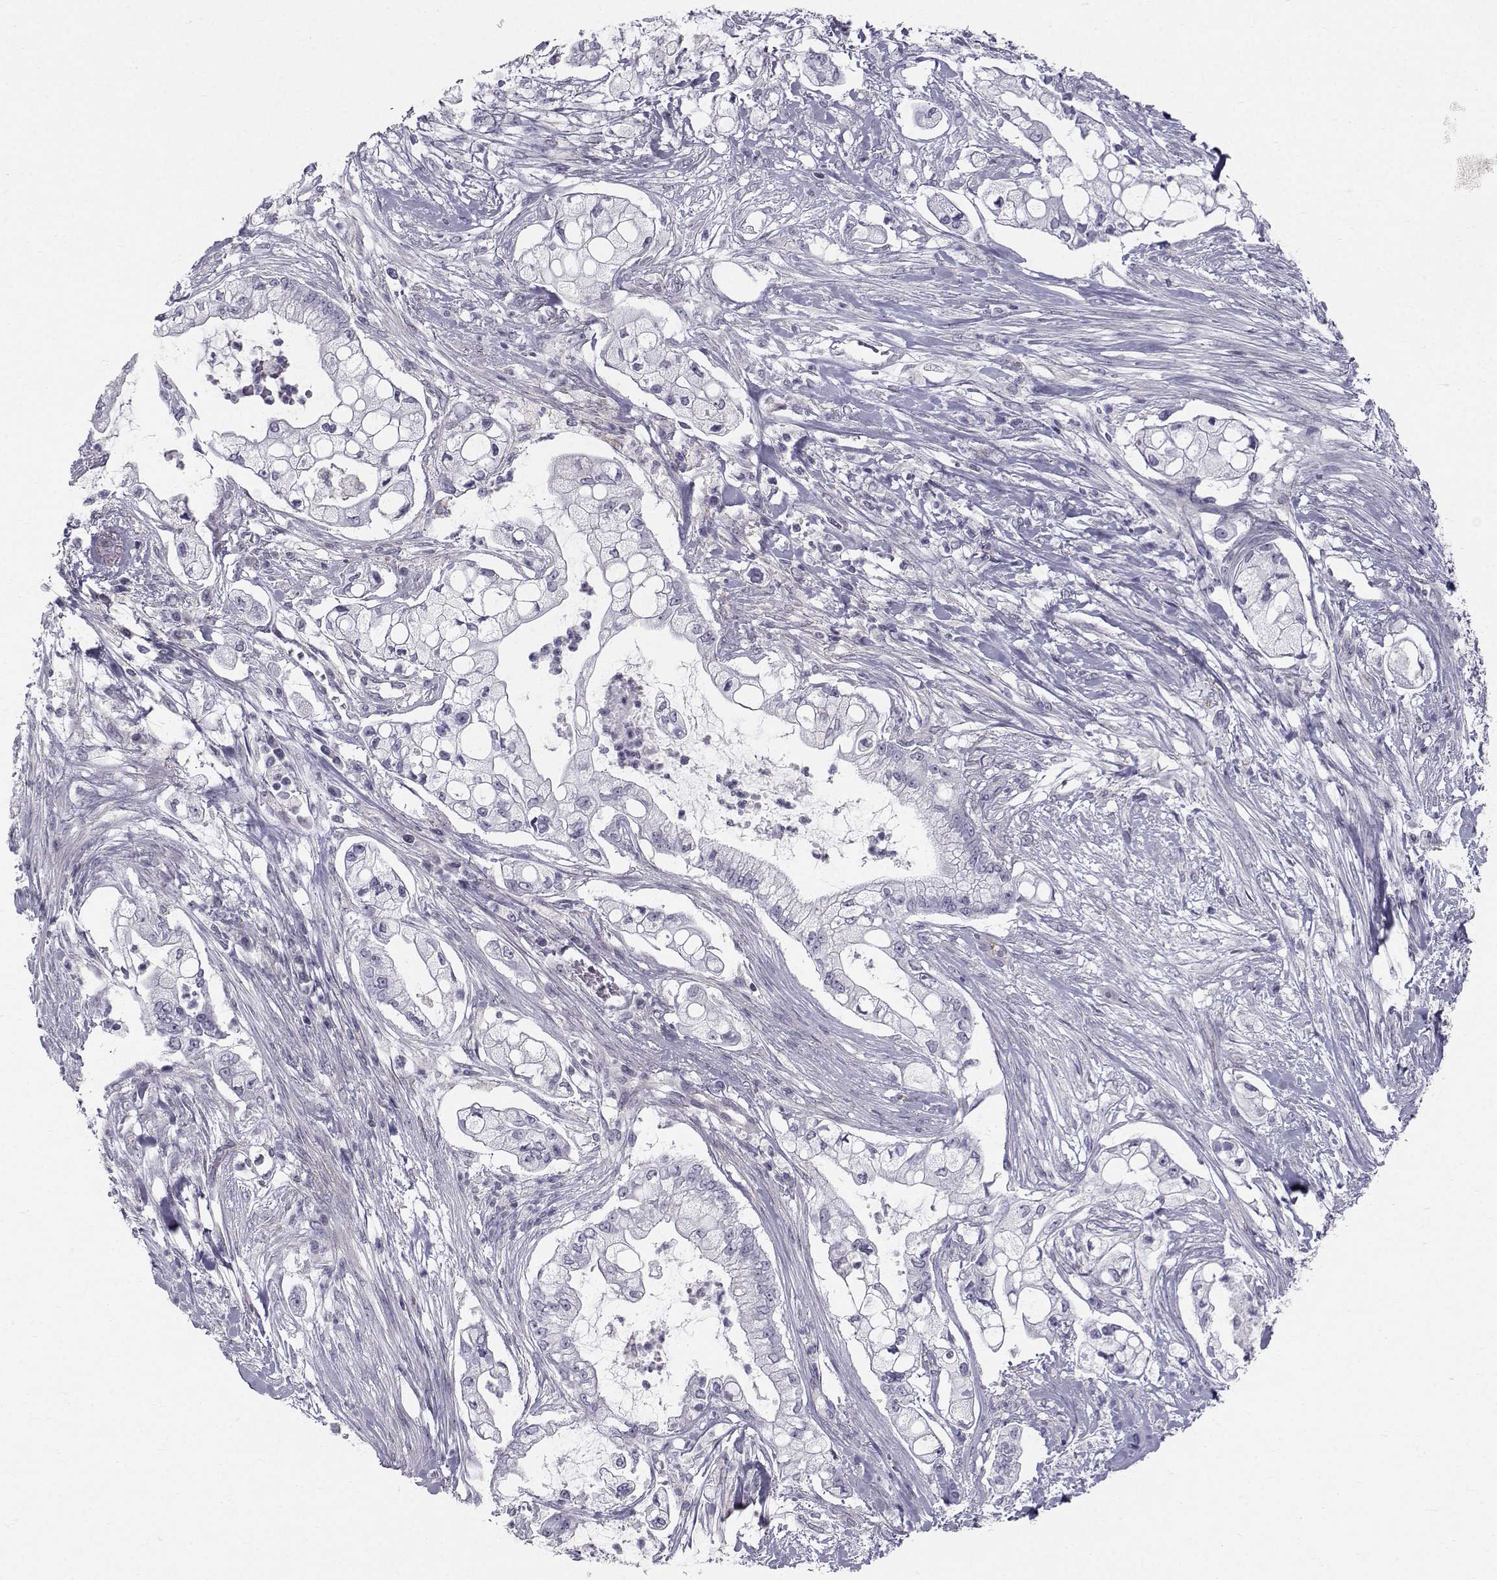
{"staining": {"intensity": "negative", "quantity": "none", "location": "none"}, "tissue": "pancreatic cancer", "cell_type": "Tumor cells", "image_type": "cancer", "snomed": [{"axis": "morphology", "description": "Adenocarcinoma, NOS"}, {"axis": "topography", "description": "Pancreas"}], "caption": "DAB immunohistochemical staining of human pancreatic cancer (adenocarcinoma) exhibits no significant expression in tumor cells.", "gene": "SPDYE4", "patient": {"sex": "female", "age": 69}}